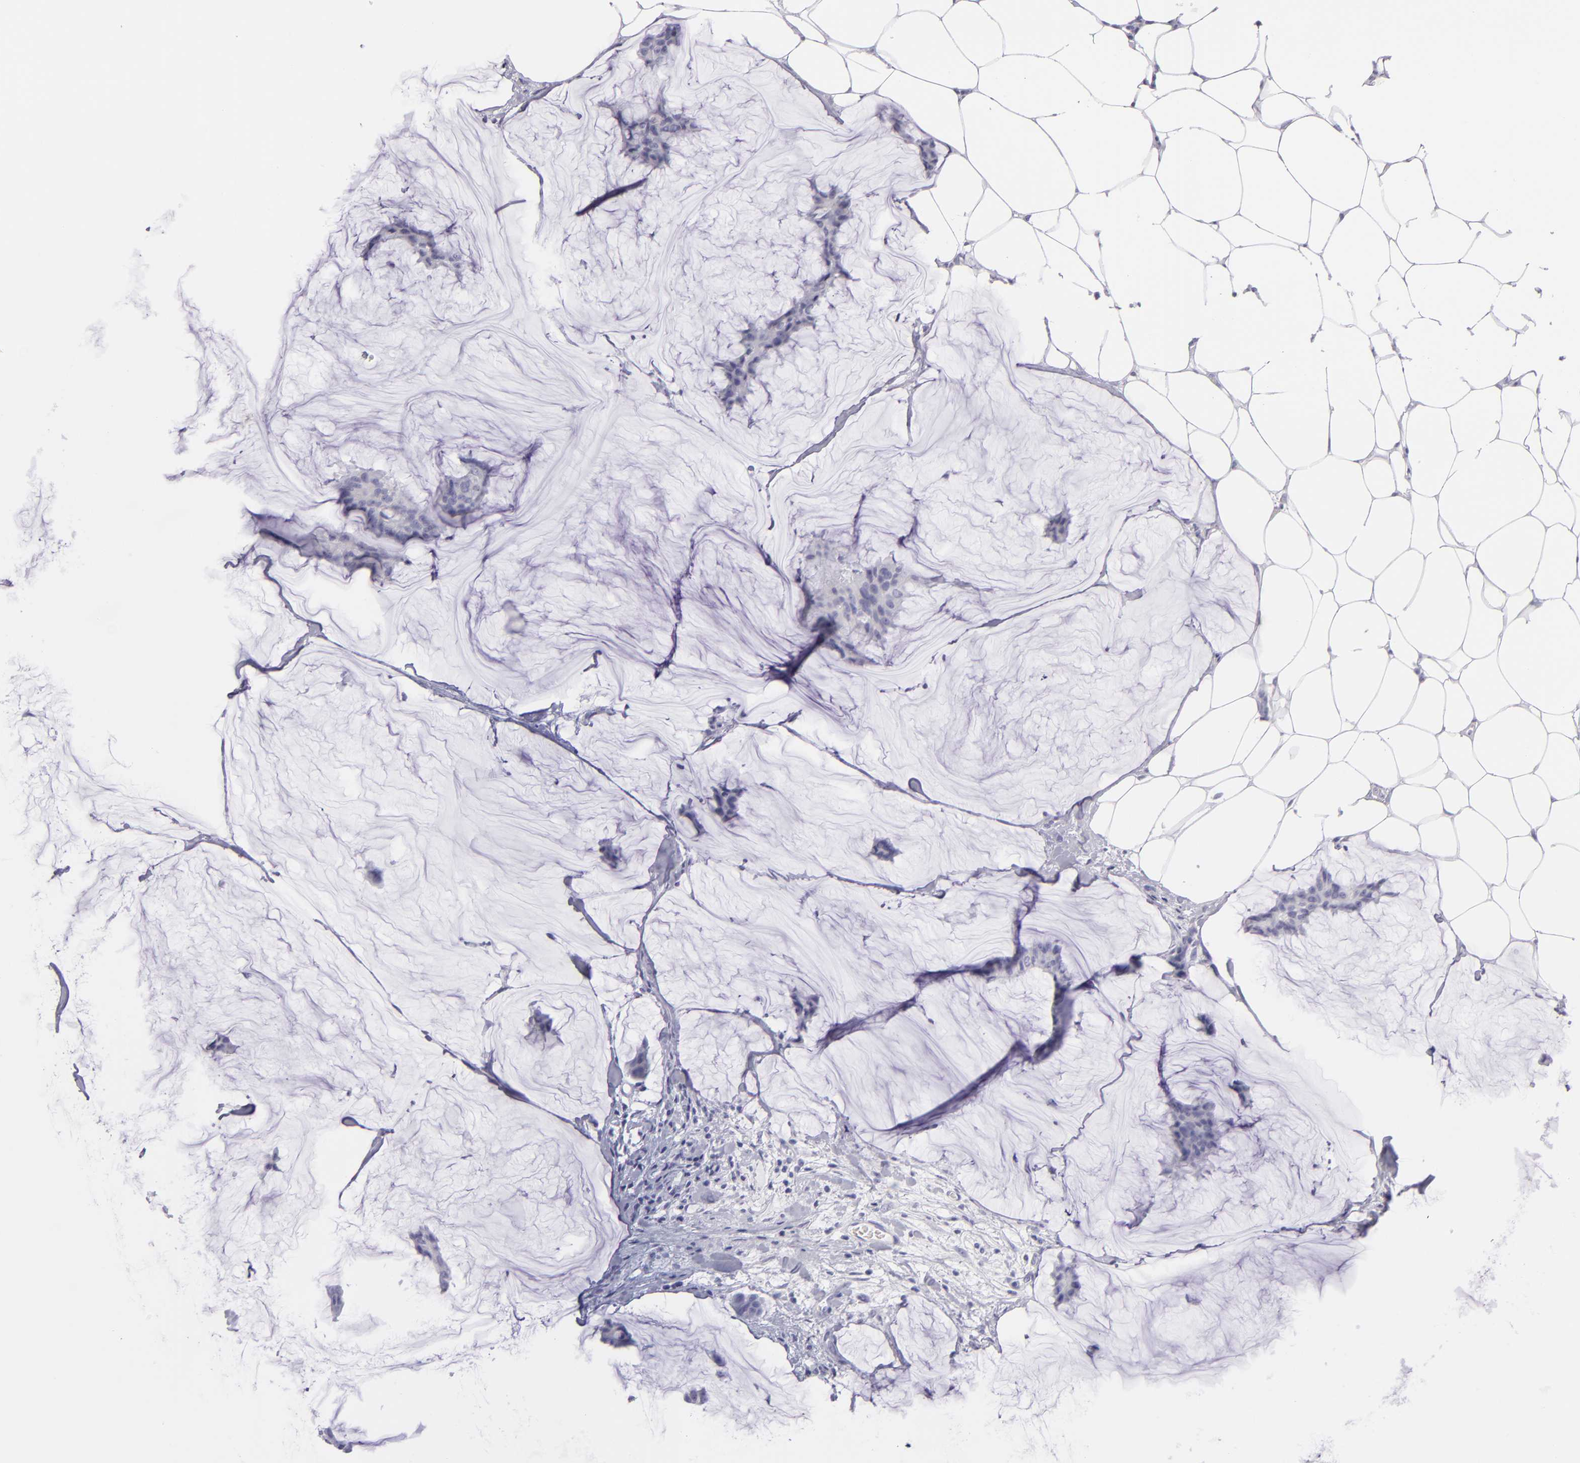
{"staining": {"intensity": "negative", "quantity": "none", "location": "none"}, "tissue": "breast cancer", "cell_type": "Tumor cells", "image_type": "cancer", "snomed": [{"axis": "morphology", "description": "Duct carcinoma"}, {"axis": "topography", "description": "Breast"}], "caption": "IHC image of neoplastic tissue: human breast cancer stained with DAB demonstrates no significant protein positivity in tumor cells.", "gene": "MUC5AC", "patient": {"sex": "female", "age": 93}}